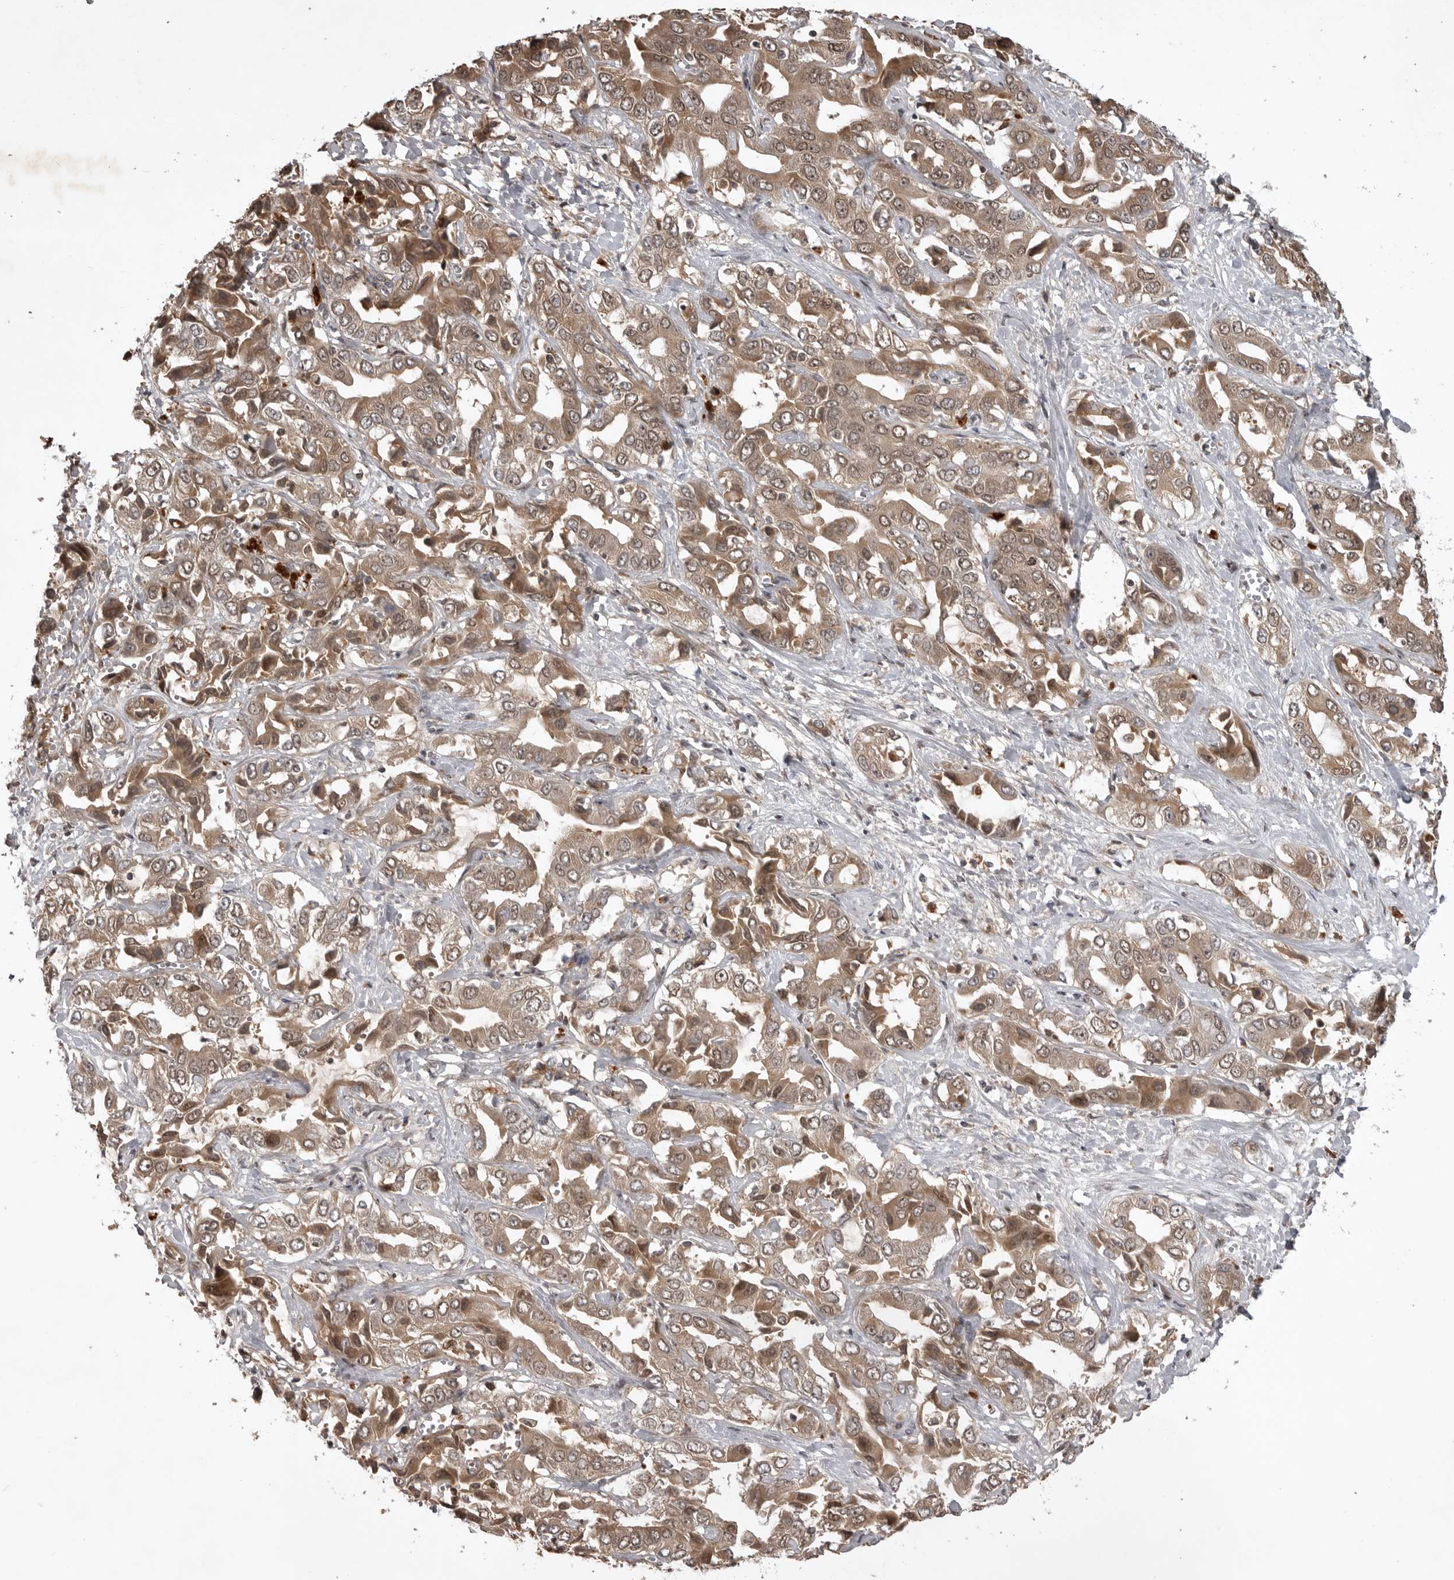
{"staining": {"intensity": "moderate", "quantity": ">75%", "location": "cytoplasmic/membranous,nuclear"}, "tissue": "liver cancer", "cell_type": "Tumor cells", "image_type": "cancer", "snomed": [{"axis": "morphology", "description": "Cholangiocarcinoma"}, {"axis": "topography", "description": "Liver"}], "caption": "Immunohistochemical staining of human liver cholangiocarcinoma demonstrates medium levels of moderate cytoplasmic/membranous and nuclear protein positivity in approximately >75% of tumor cells.", "gene": "AKAP7", "patient": {"sex": "female", "age": 52}}